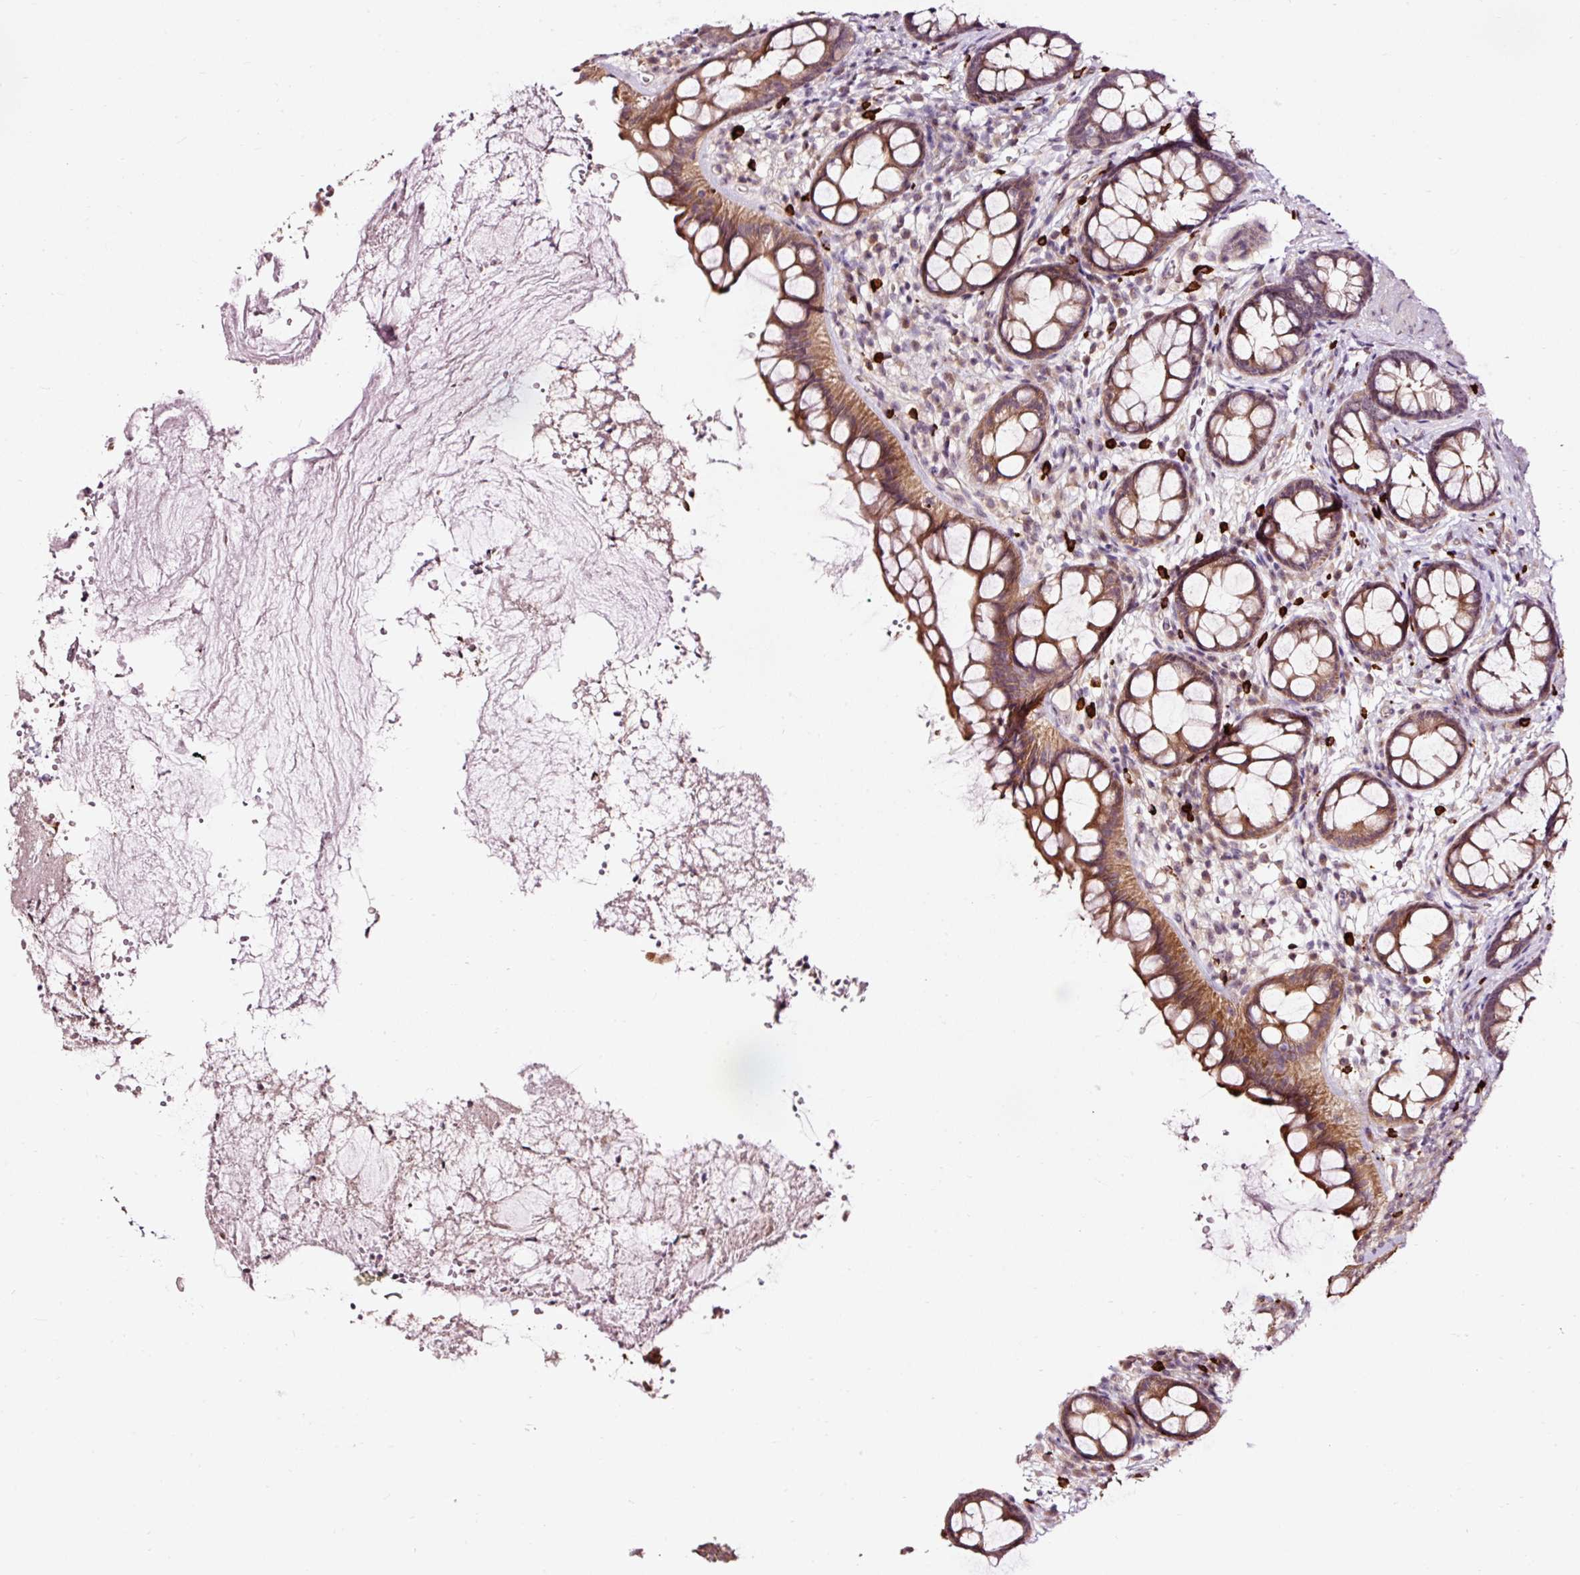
{"staining": {"intensity": "moderate", "quantity": ">75%", "location": "cytoplasmic/membranous"}, "tissue": "rectum", "cell_type": "Glandular cells", "image_type": "normal", "snomed": [{"axis": "morphology", "description": "Normal tissue, NOS"}, {"axis": "topography", "description": "Rectum"}, {"axis": "topography", "description": "Peripheral nerve tissue"}], "caption": "Immunohistochemistry (DAB (3,3'-diaminobenzidine)) staining of benign human rectum exhibits moderate cytoplasmic/membranous protein staining in approximately >75% of glandular cells.", "gene": "UTP14A", "patient": {"sex": "female", "age": 69}}